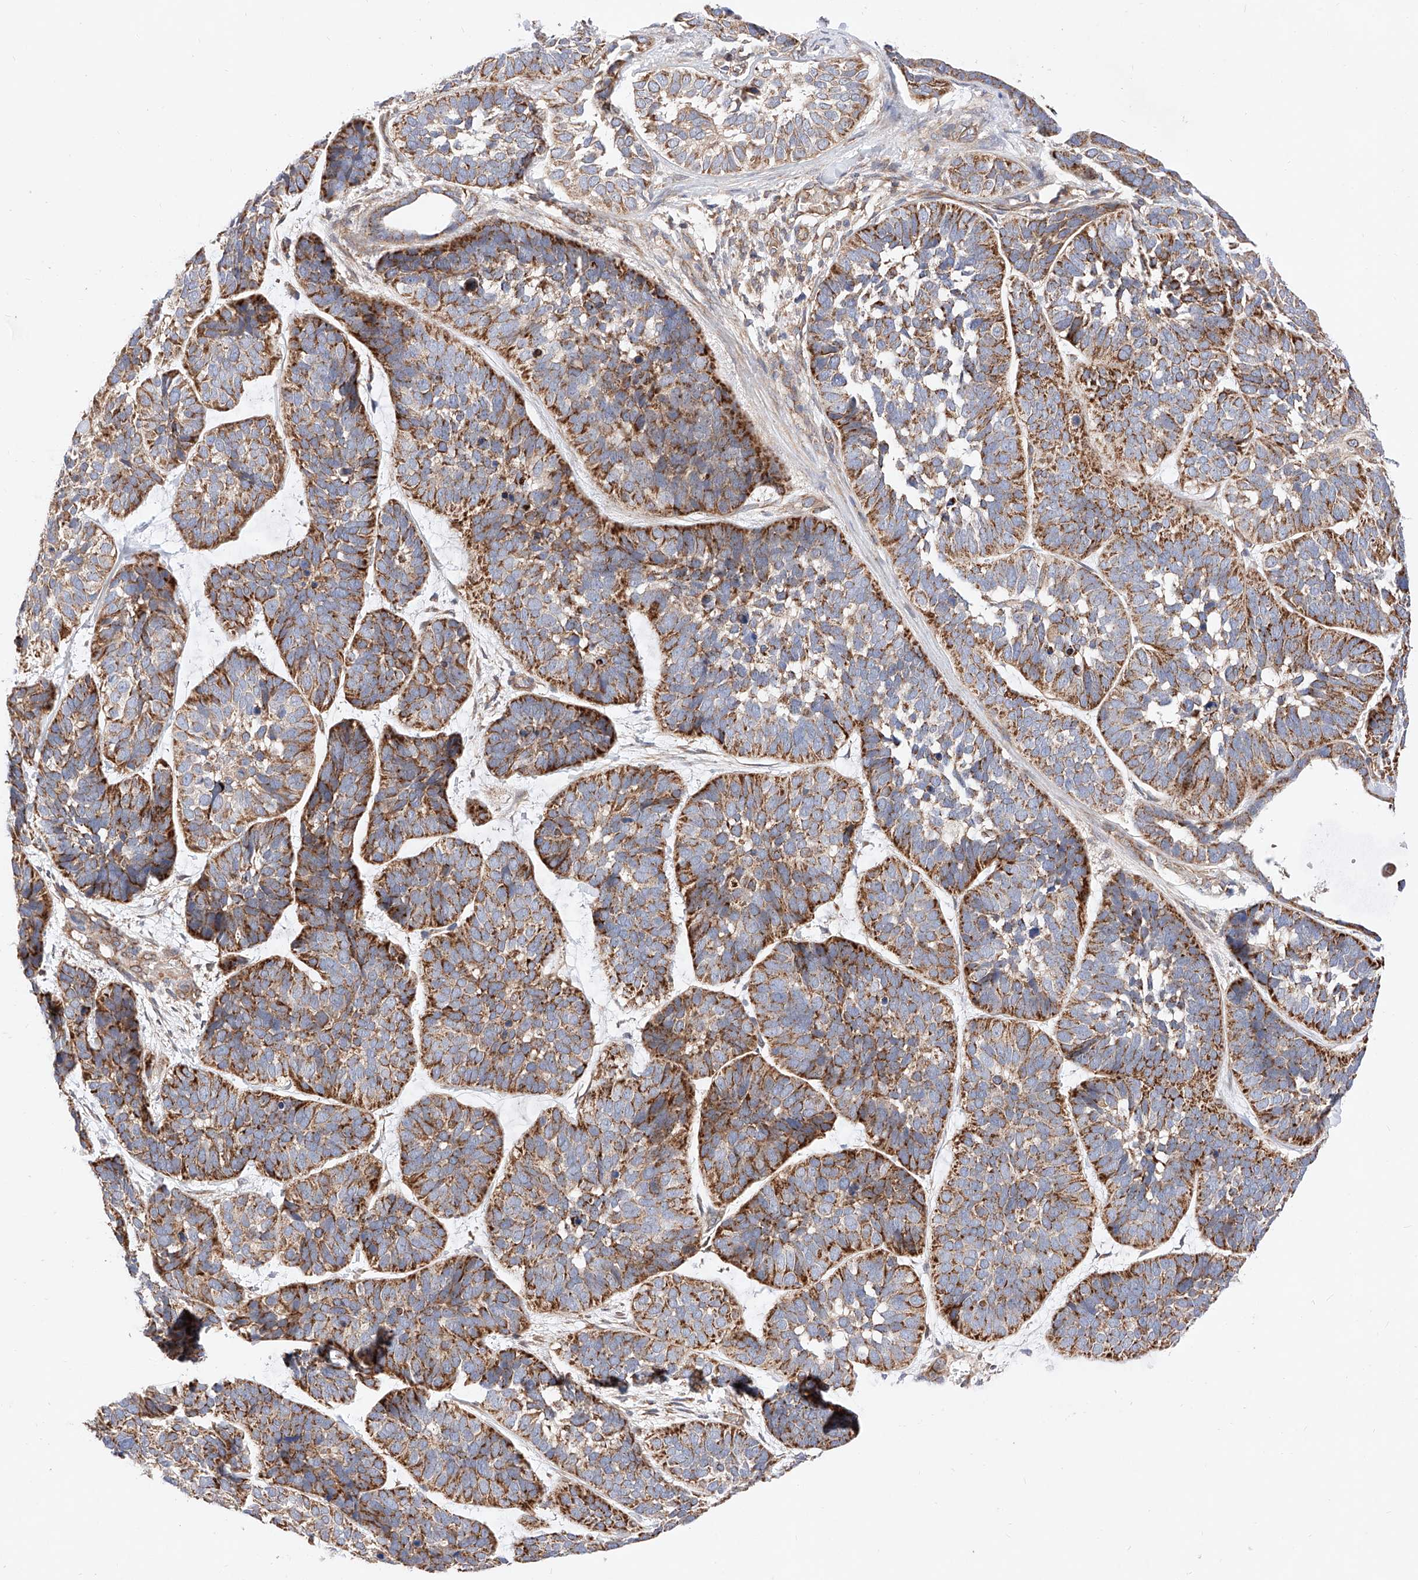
{"staining": {"intensity": "strong", "quantity": "25%-75%", "location": "cytoplasmic/membranous"}, "tissue": "skin cancer", "cell_type": "Tumor cells", "image_type": "cancer", "snomed": [{"axis": "morphology", "description": "Basal cell carcinoma"}, {"axis": "topography", "description": "Skin"}], "caption": "Brown immunohistochemical staining in skin cancer (basal cell carcinoma) demonstrates strong cytoplasmic/membranous expression in approximately 25%-75% of tumor cells.", "gene": "NR1D1", "patient": {"sex": "male", "age": 62}}